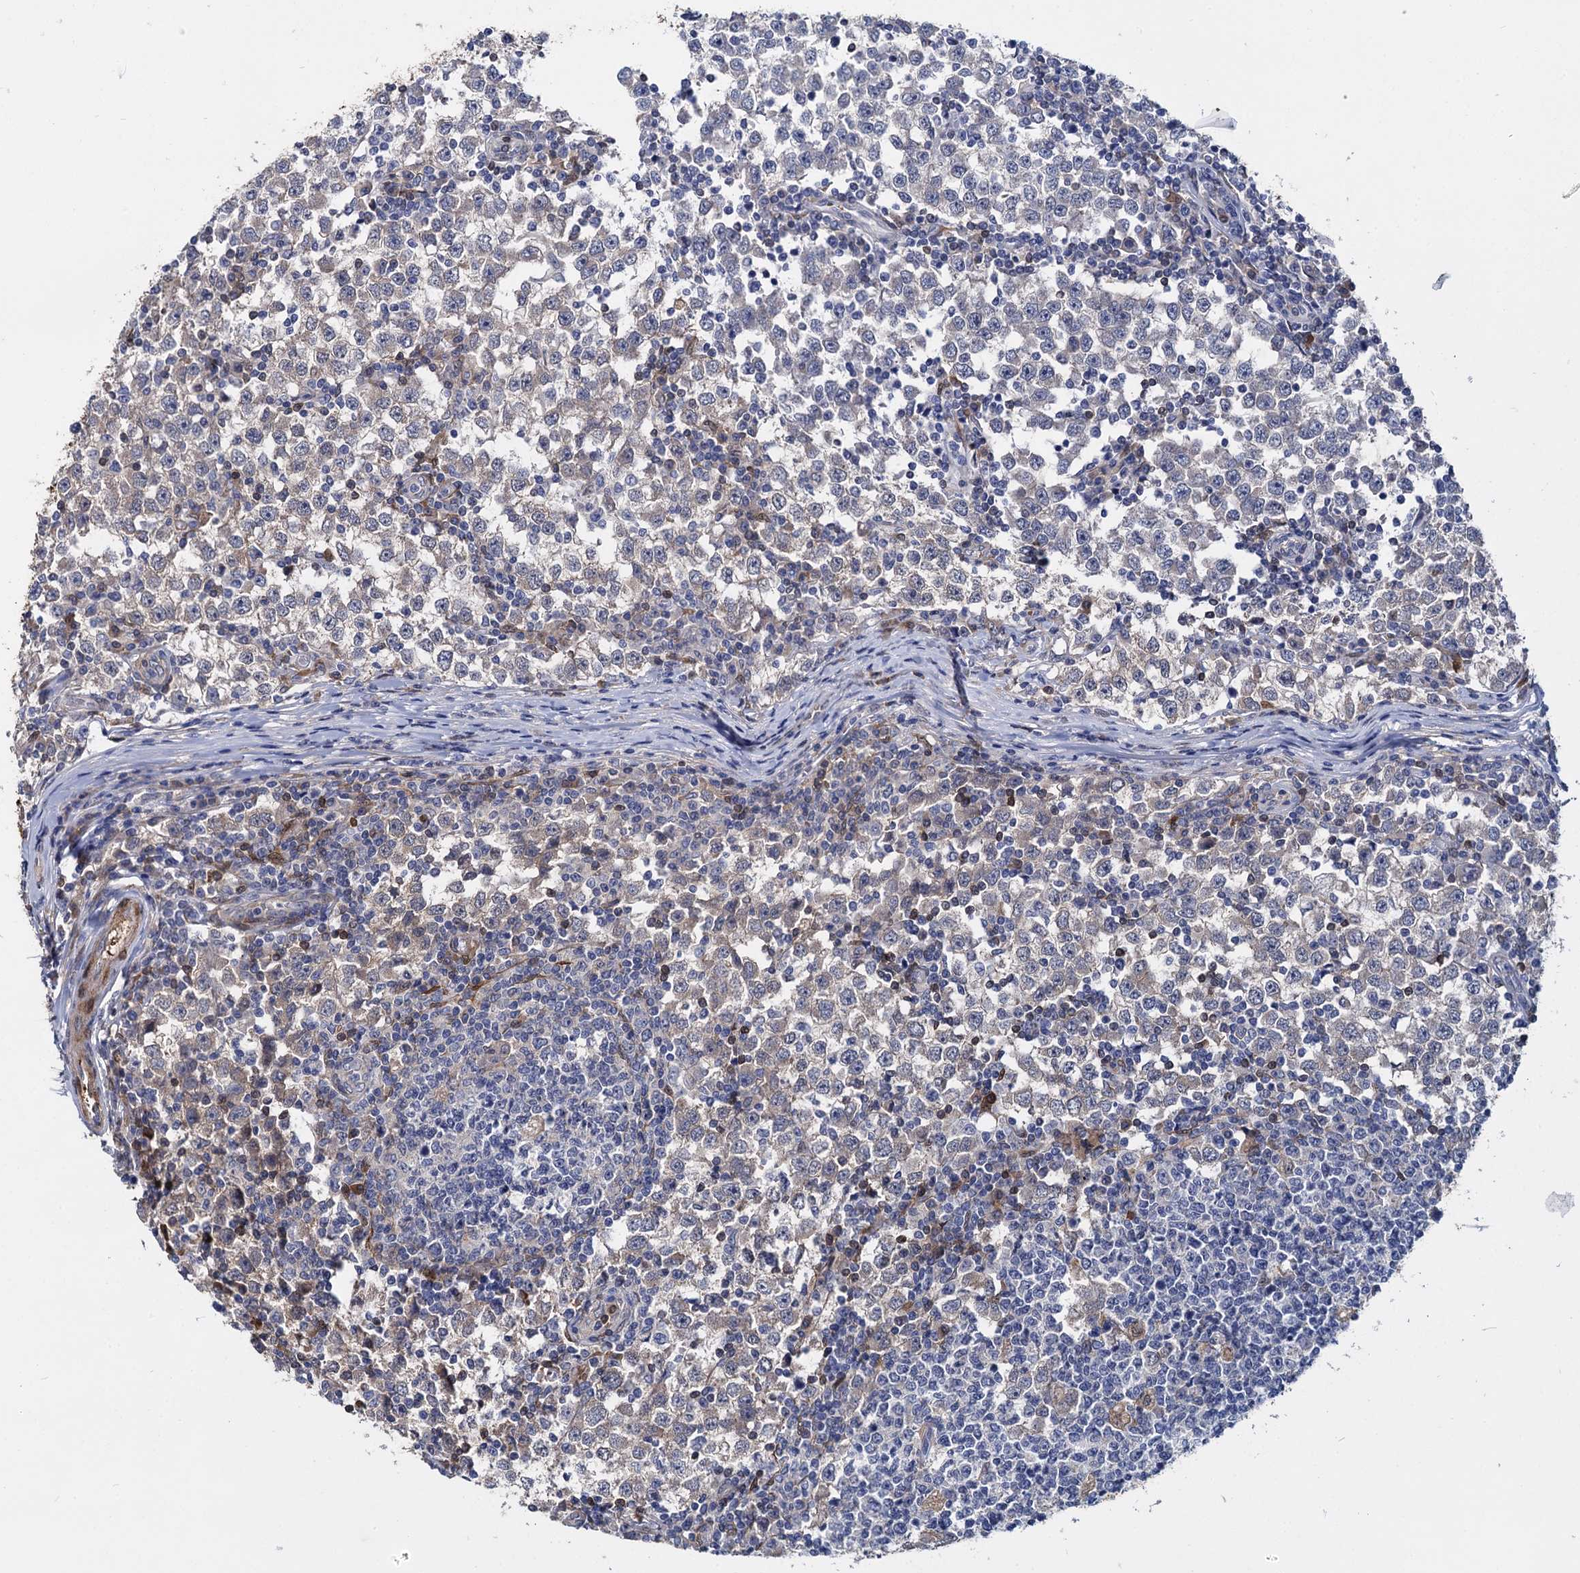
{"staining": {"intensity": "weak", "quantity": "25%-75%", "location": "cytoplasmic/membranous"}, "tissue": "testis cancer", "cell_type": "Tumor cells", "image_type": "cancer", "snomed": [{"axis": "morphology", "description": "Seminoma, NOS"}, {"axis": "topography", "description": "Testis"}], "caption": "Immunohistochemical staining of human testis seminoma displays weak cytoplasmic/membranous protein positivity in about 25%-75% of tumor cells.", "gene": "GSTM3", "patient": {"sex": "male", "age": 65}}